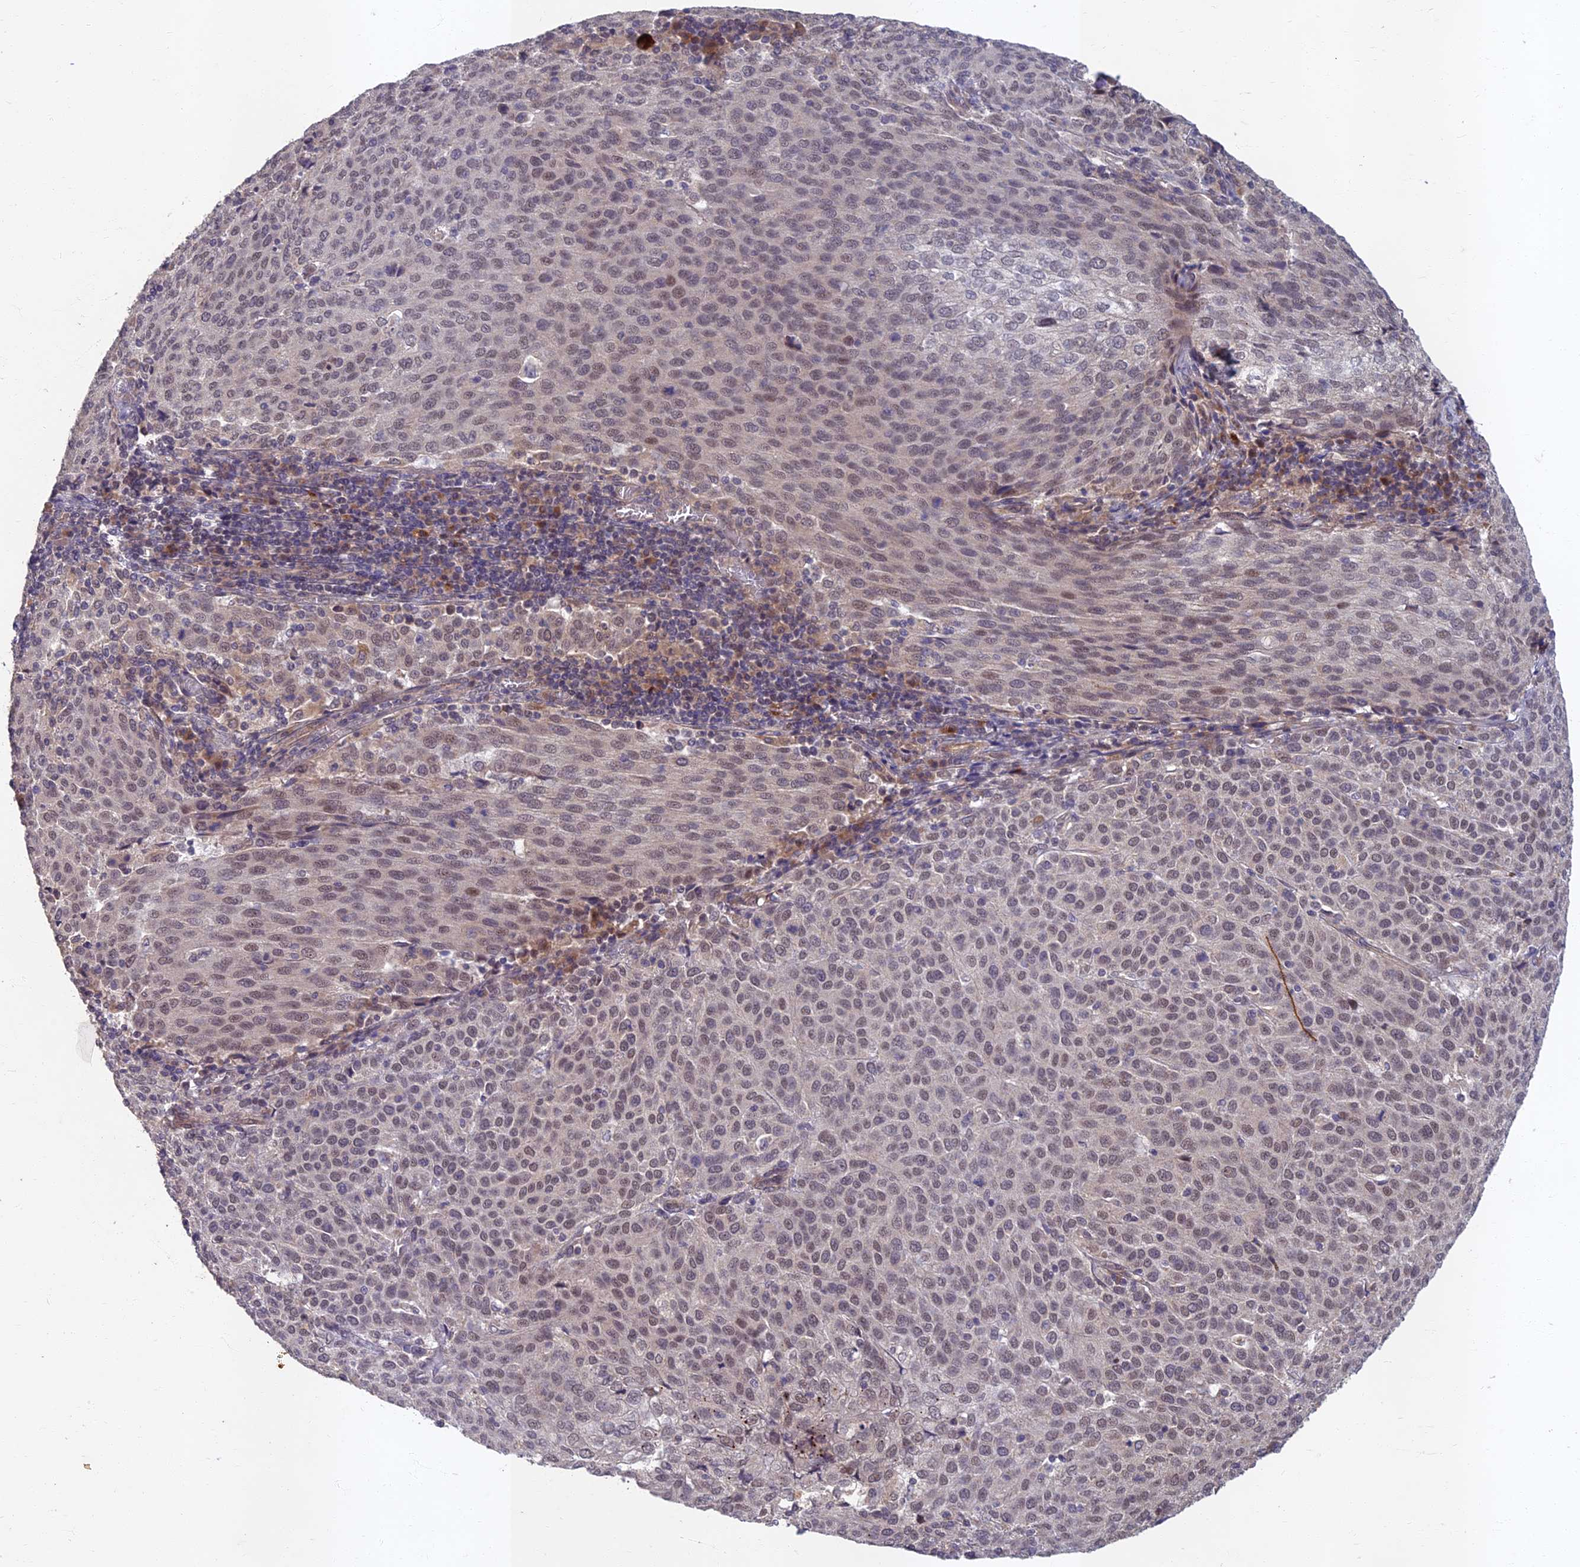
{"staining": {"intensity": "weak", "quantity": "<25%", "location": "nuclear"}, "tissue": "cervical cancer", "cell_type": "Tumor cells", "image_type": "cancer", "snomed": [{"axis": "morphology", "description": "Squamous cell carcinoma, NOS"}, {"axis": "topography", "description": "Cervix"}], "caption": "High power microscopy photomicrograph of an immunohistochemistry (IHC) histopathology image of cervical cancer (squamous cell carcinoma), revealing no significant staining in tumor cells.", "gene": "EARS2", "patient": {"sex": "female", "age": 46}}